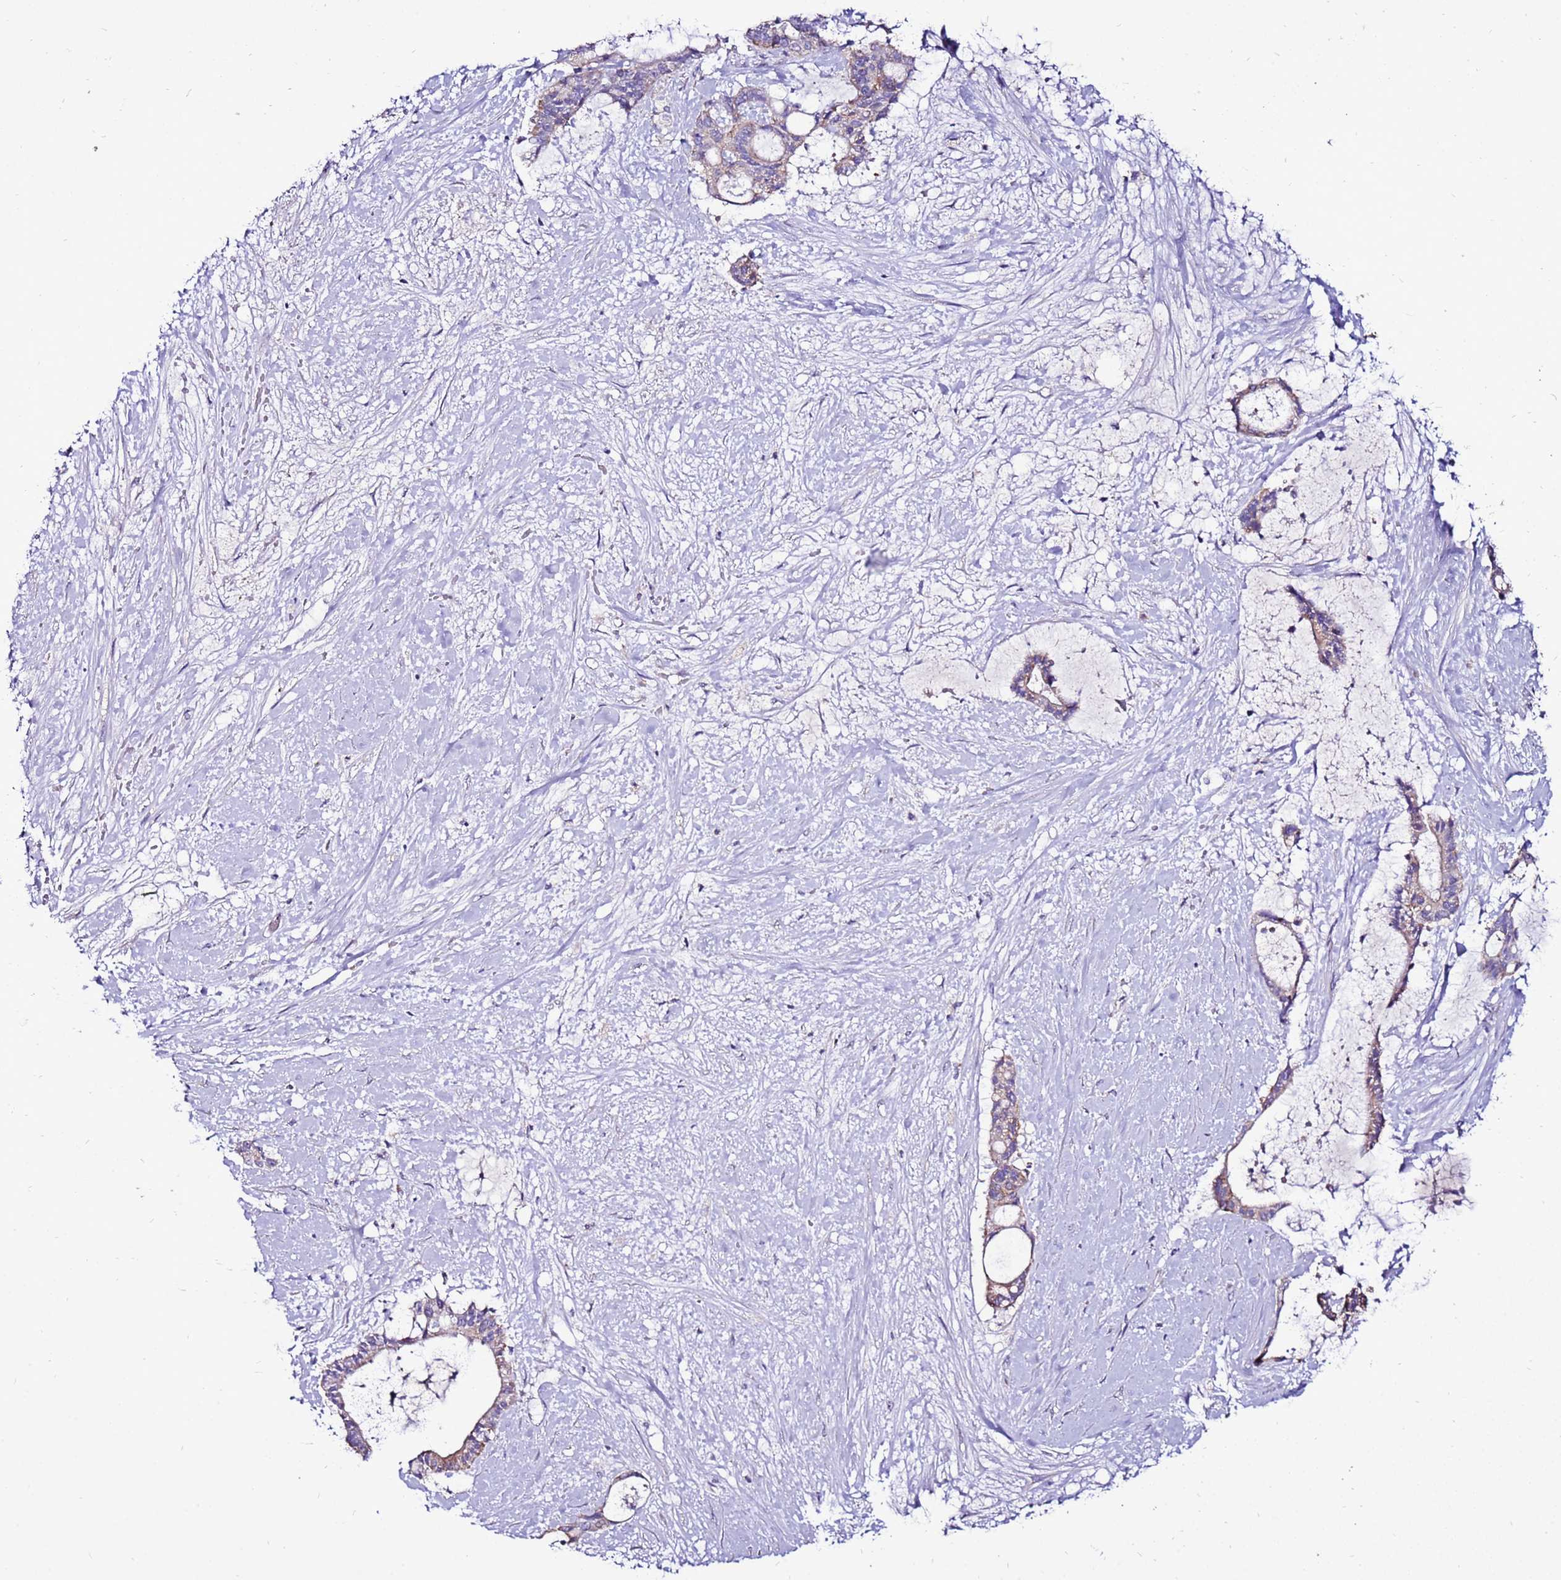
{"staining": {"intensity": "weak", "quantity": "<25%", "location": "cytoplasmic/membranous"}, "tissue": "liver cancer", "cell_type": "Tumor cells", "image_type": "cancer", "snomed": [{"axis": "morphology", "description": "Normal tissue, NOS"}, {"axis": "morphology", "description": "Cholangiocarcinoma"}, {"axis": "topography", "description": "Liver"}, {"axis": "topography", "description": "Peripheral nerve tissue"}], "caption": "There is no significant positivity in tumor cells of liver cancer.", "gene": "TMEM106C", "patient": {"sex": "female", "age": 73}}